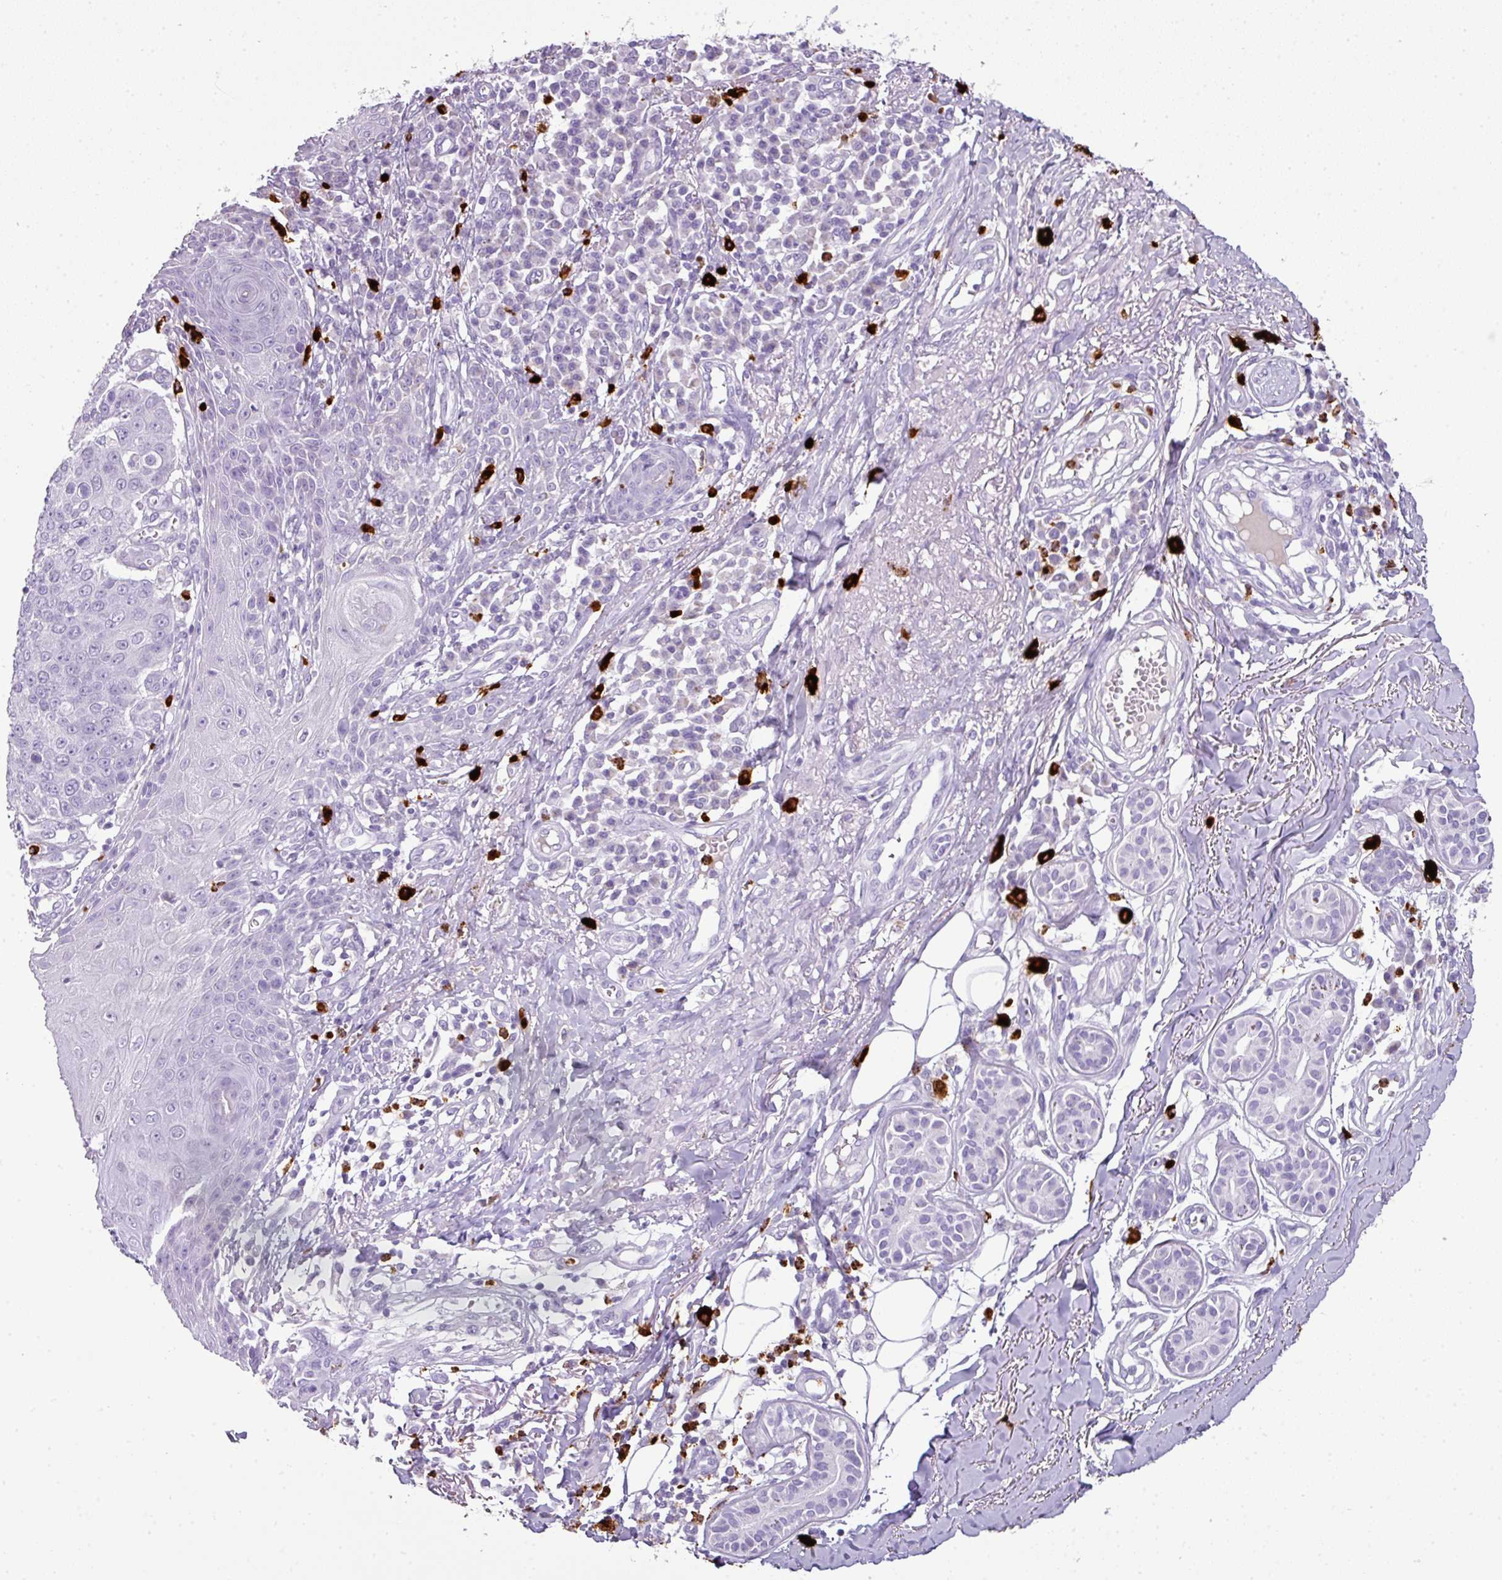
{"staining": {"intensity": "negative", "quantity": "none", "location": "none"}, "tissue": "skin cancer", "cell_type": "Tumor cells", "image_type": "cancer", "snomed": [{"axis": "morphology", "description": "Squamous cell carcinoma, NOS"}, {"axis": "topography", "description": "Skin"}], "caption": "Human skin cancer (squamous cell carcinoma) stained for a protein using IHC exhibits no expression in tumor cells.", "gene": "CTSG", "patient": {"sex": "male", "age": 71}}